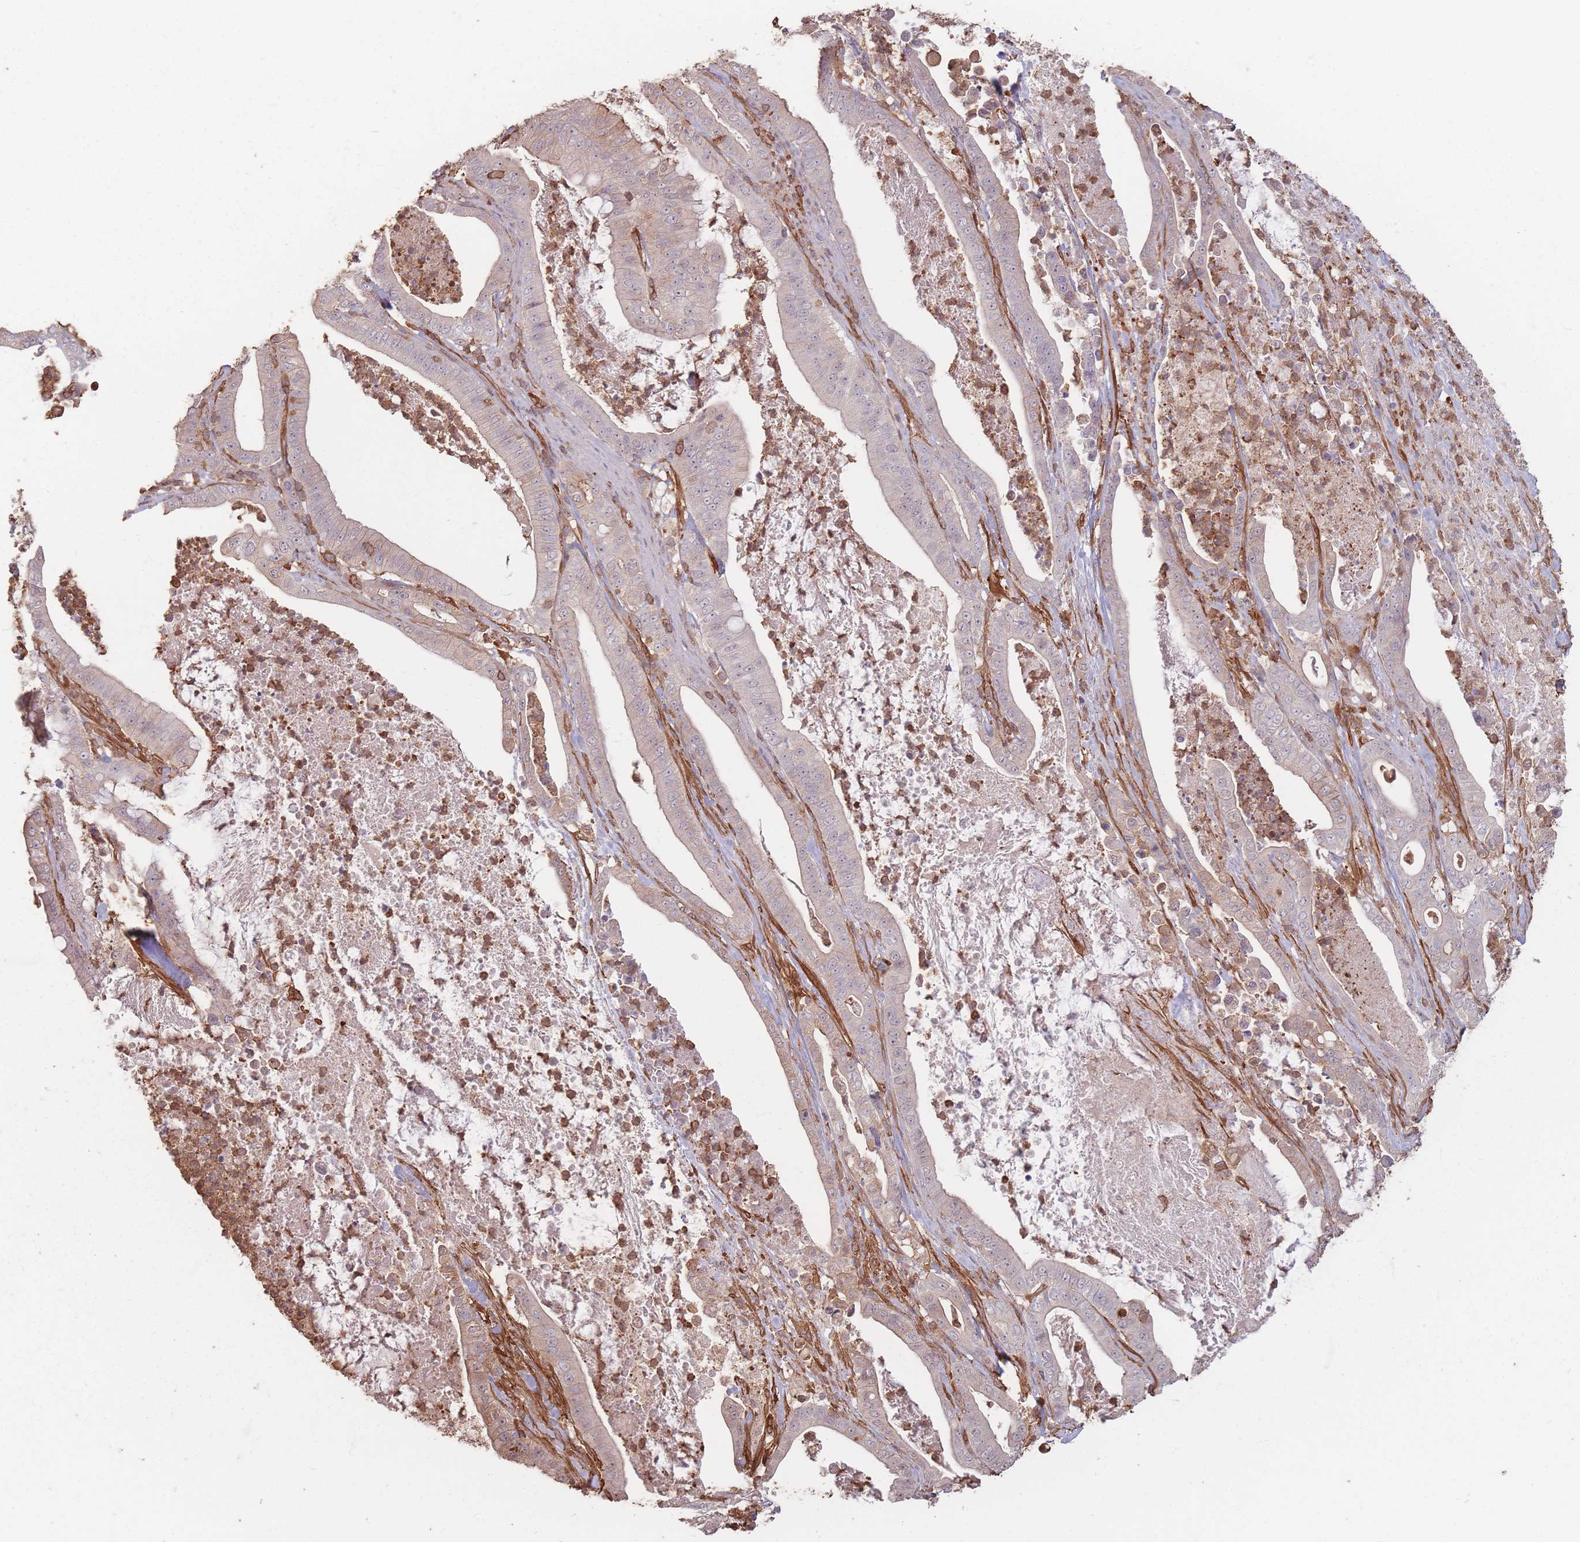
{"staining": {"intensity": "weak", "quantity": "<25%", "location": "cytoplasmic/membranous"}, "tissue": "pancreatic cancer", "cell_type": "Tumor cells", "image_type": "cancer", "snomed": [{"axis": "morphology", "description": "Adenocarcinoma, NOS"}, {"axis": "topography", "description": "Pancreas"}], "caption": "Pancreatic adenocarcinoma was stained to show a protein in brown. There is no significant staining in tumor cells.", "gene": "PLS3", "patient": {"sex": "male", "age": 71}}